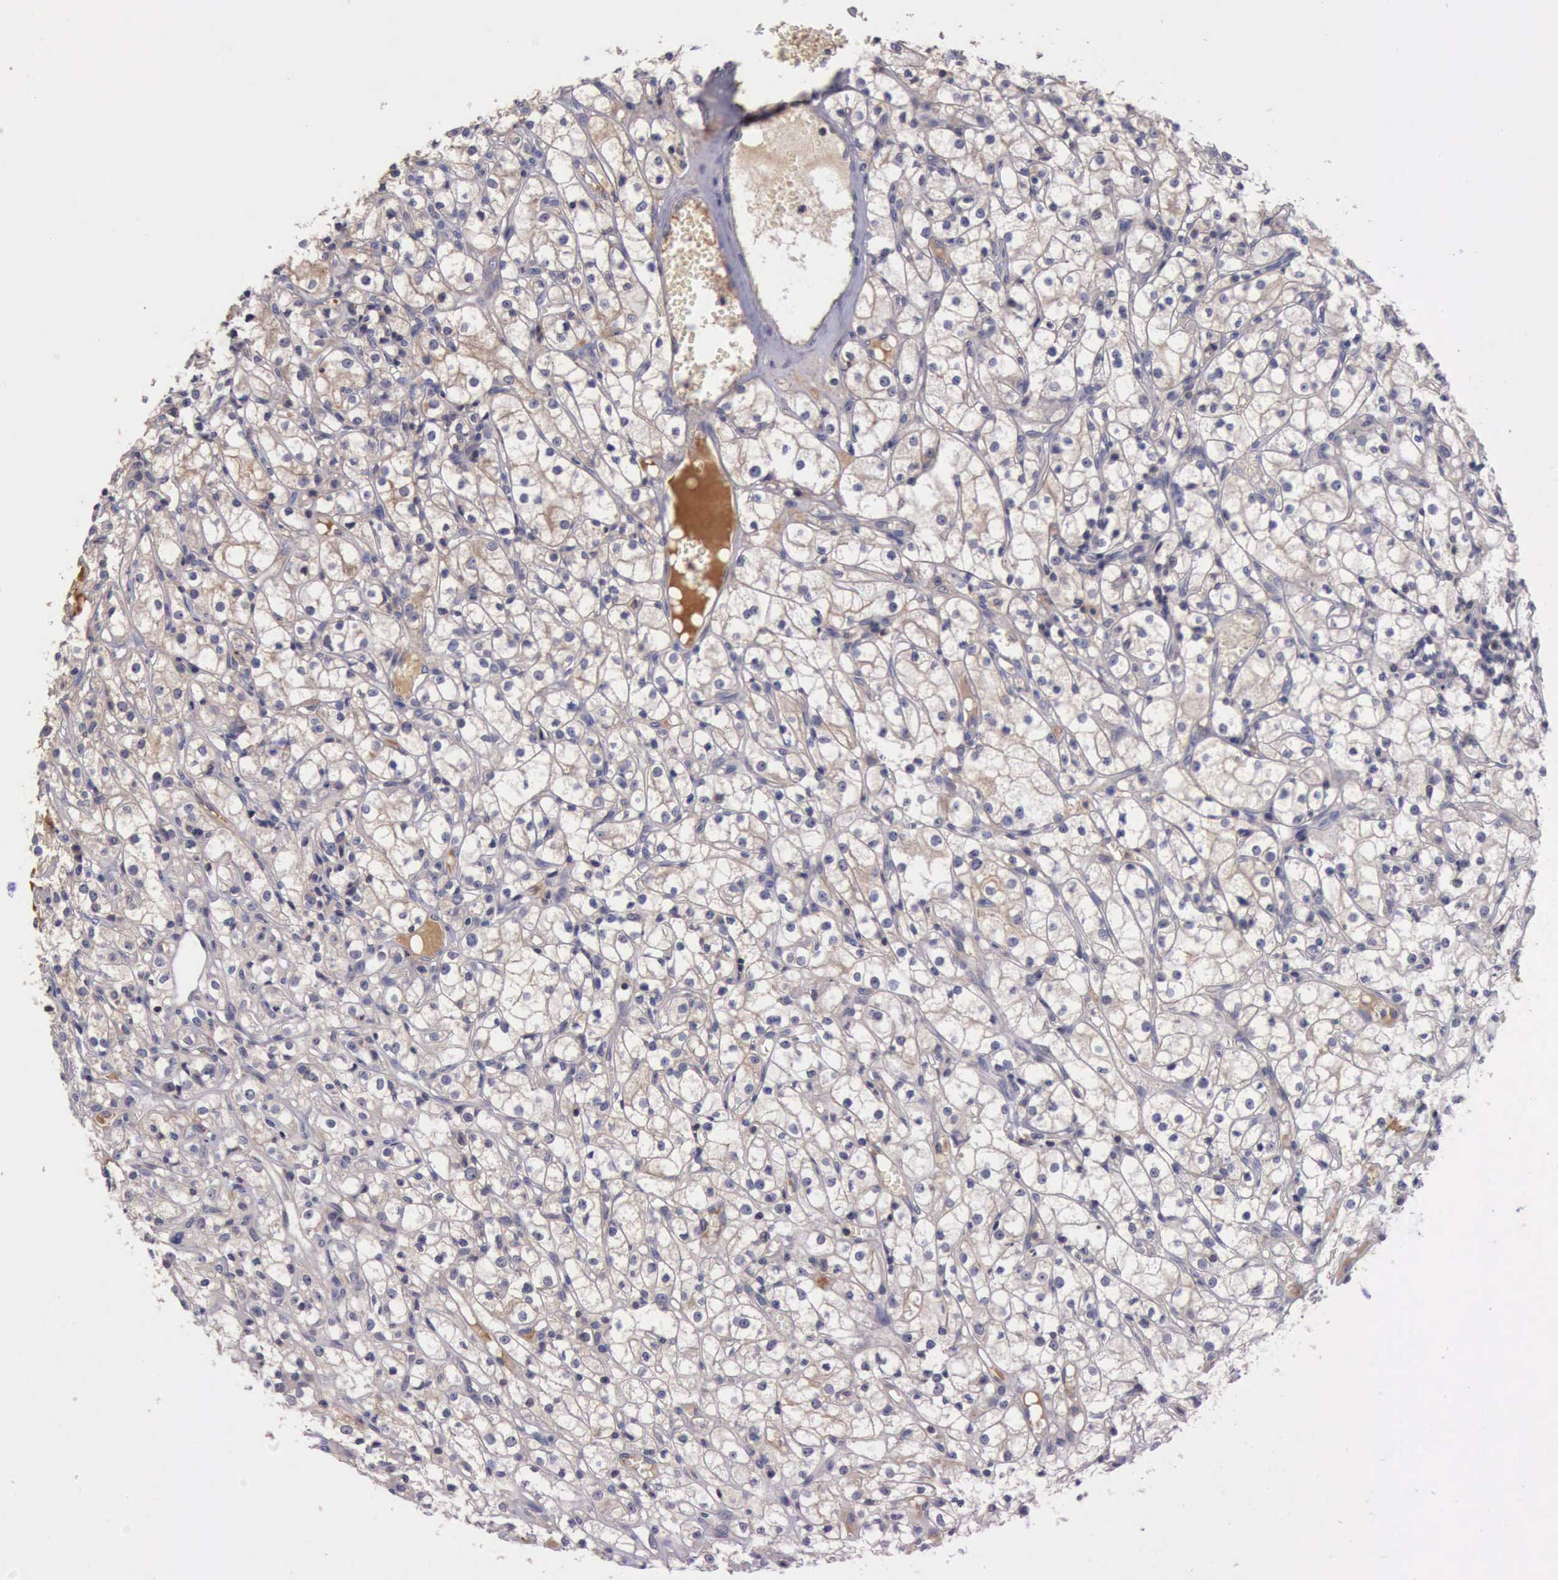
{"staining": {"intensity": "negative", "quantity": "none", "location": "none"}, "tissue": "renal cancer", "cell_type": "Tumor cells", "image_type": "cancer", "snomed": [{"axis": "morphology", "description": "Adenocarcinoma, NOS"}, {"axis": "topography", "description": "Kidney"}], "caption": "This is a histopathology image of immunohistochemistry (IHC) staining of renal cancer (adenocarcinoma), which shows no expression in tumor cells. The staining was performed using DAB to visualize the protein expression in brown, while the nuclei were stained in blue with hematoxylin (Magnification: 20x).", "gene": "RAB39B", "patient": {"sex": "male", "age": 61}}